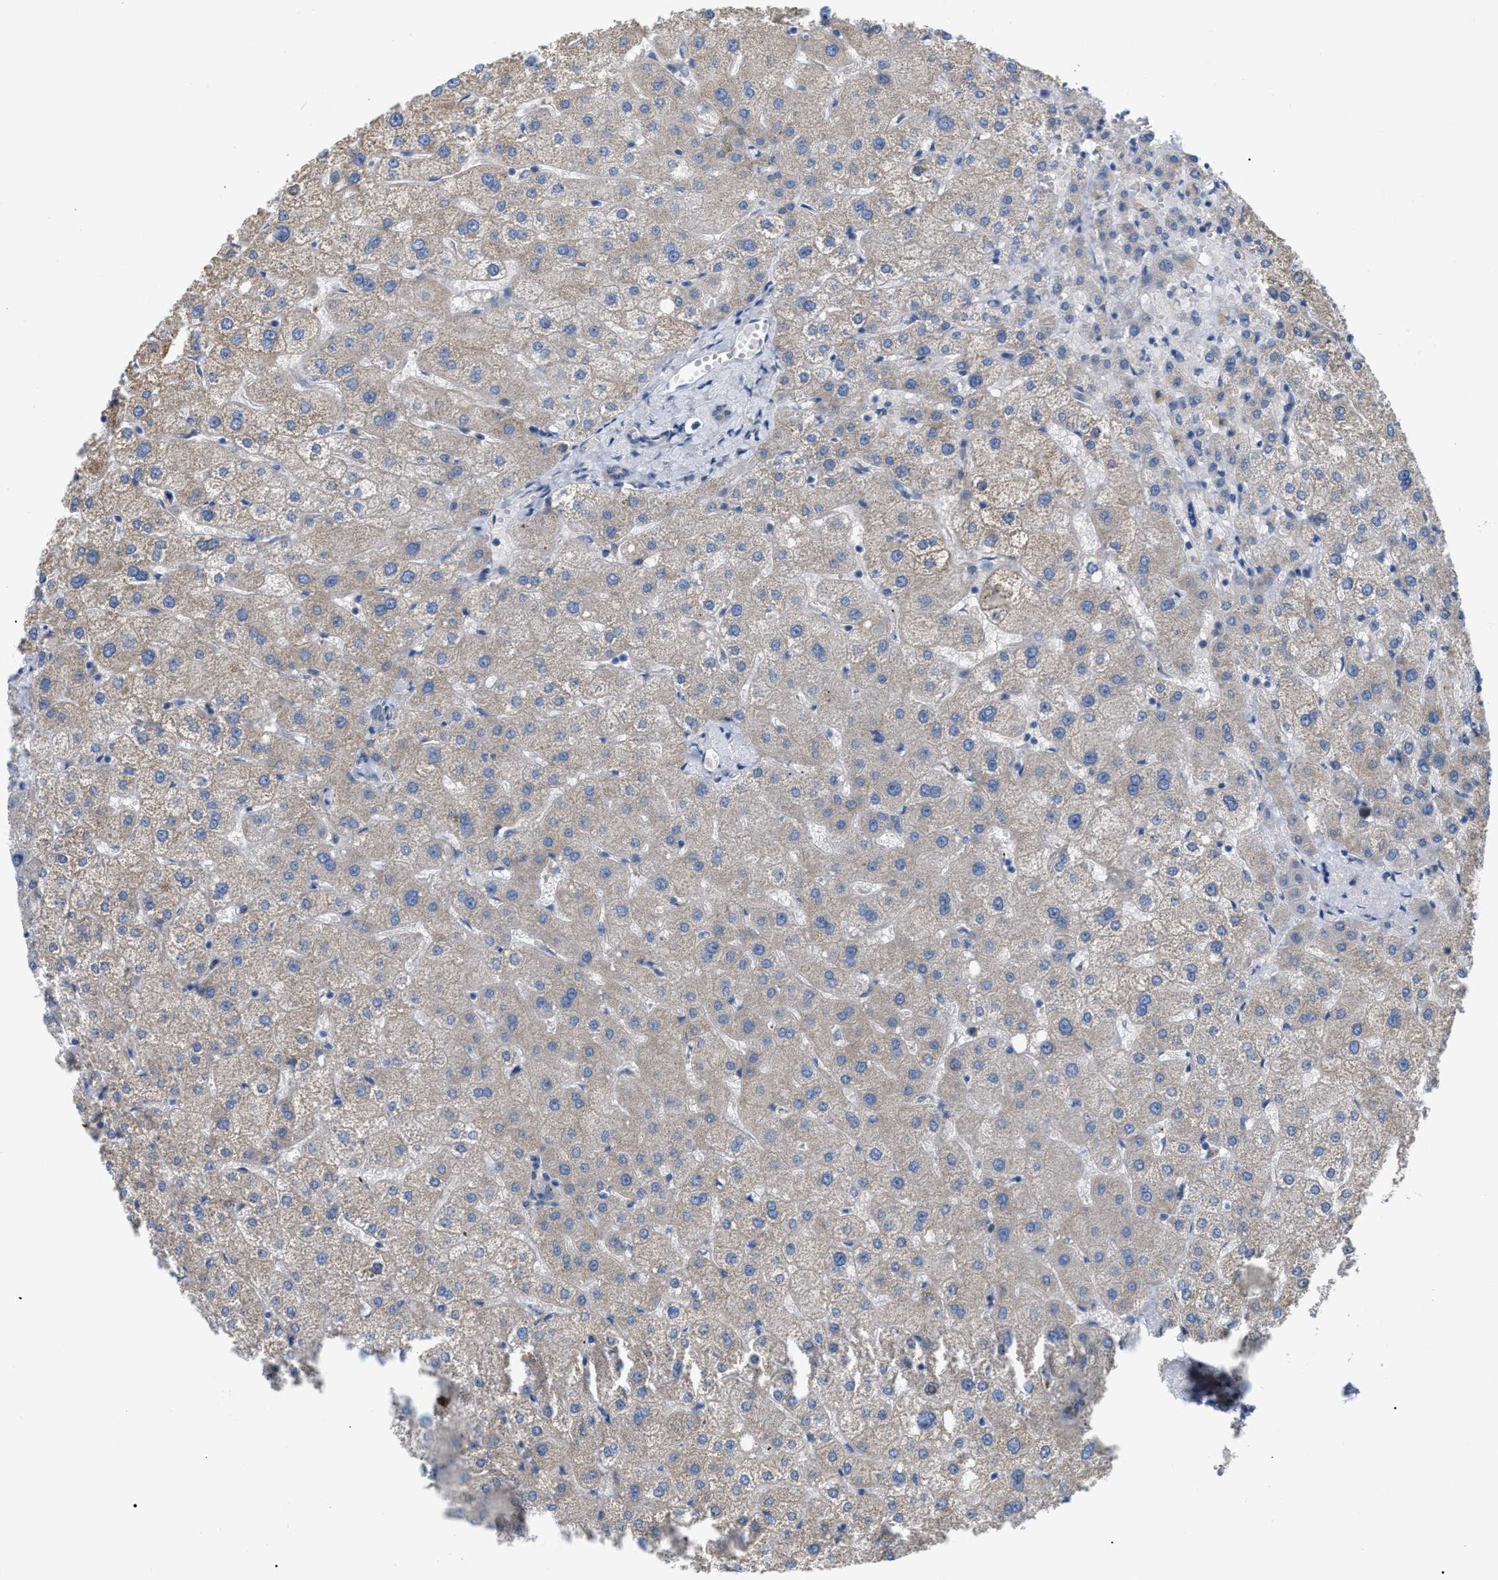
{"staining": {"intensity": "negative", "quantity": "none", "location": "none"}, "tissue": "liver", "cell_type": "Cholangiocytes", "image_type": "normal", "snomed": [{"axis": "morphology", "description": "Normal tissue, NOS"}, {"axis": "topography", "description": "Liver"}], "caption": "Liver stained for a protein using immunohistochemistry displays no staining cholangiocytes.", "gene": "DHX58", "patient": {"sex": "male", "age": 73}}